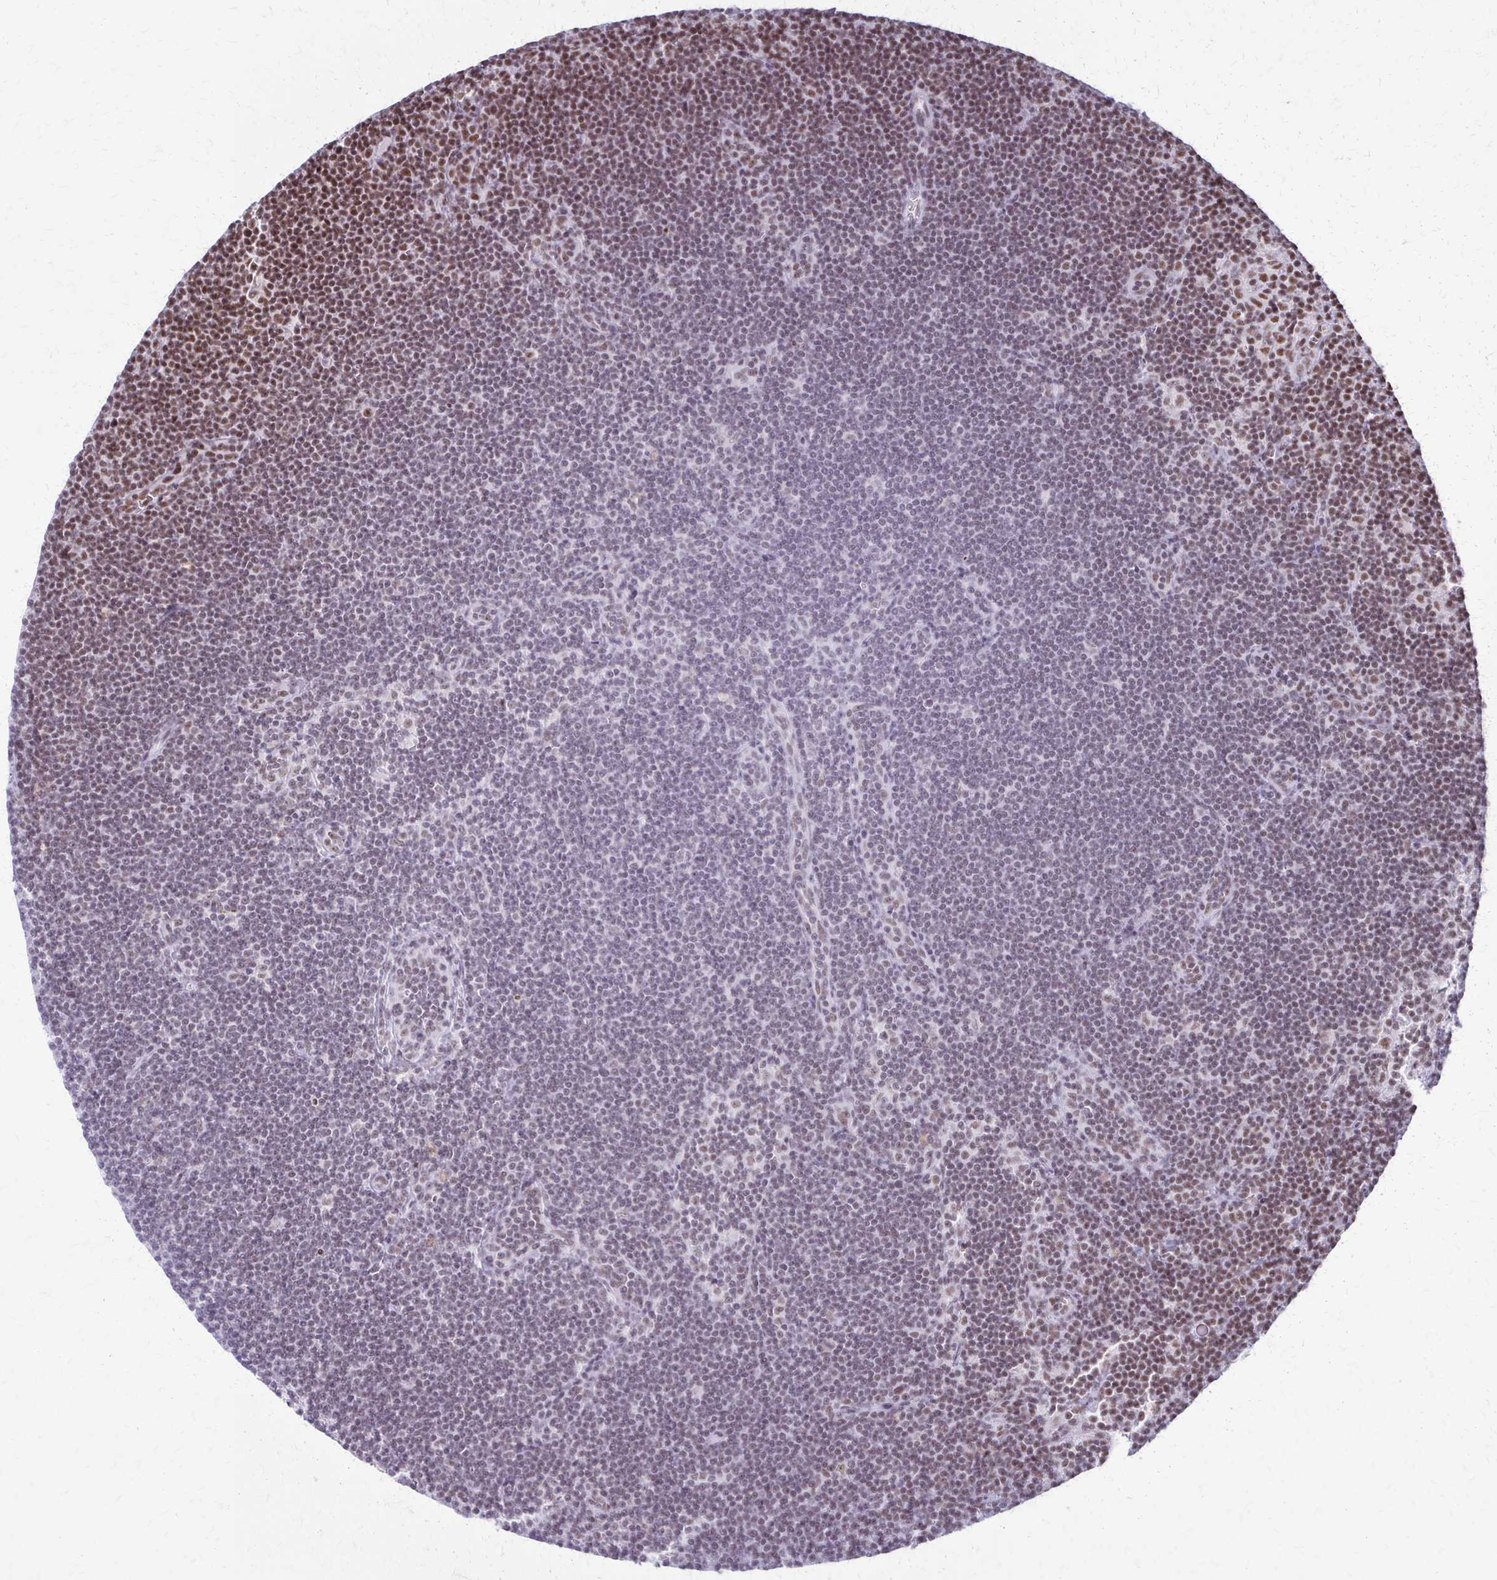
{"staining": {"intensity": "moderate", "quantity": "25%-75%", "location": "nuclear"}, "tissue": "lymphoma", "cell_type": "Tumor cells", "image_type": "cancer", "snomed": [{"axis": "morphology", "description": "Malignant lymphoma, non-Hodgkin's type, Low grade"}, {"axis": "topography", "description": "Lymph node"}], "caption": "A histopathology image showing moderate nuclear positivity in about 25%-75% of tumor cells in lymphoma, as visualized by brown immunohistochemical staining.", "gene": "XRCC6", "patient": {"sex": "female", "age": 73}}